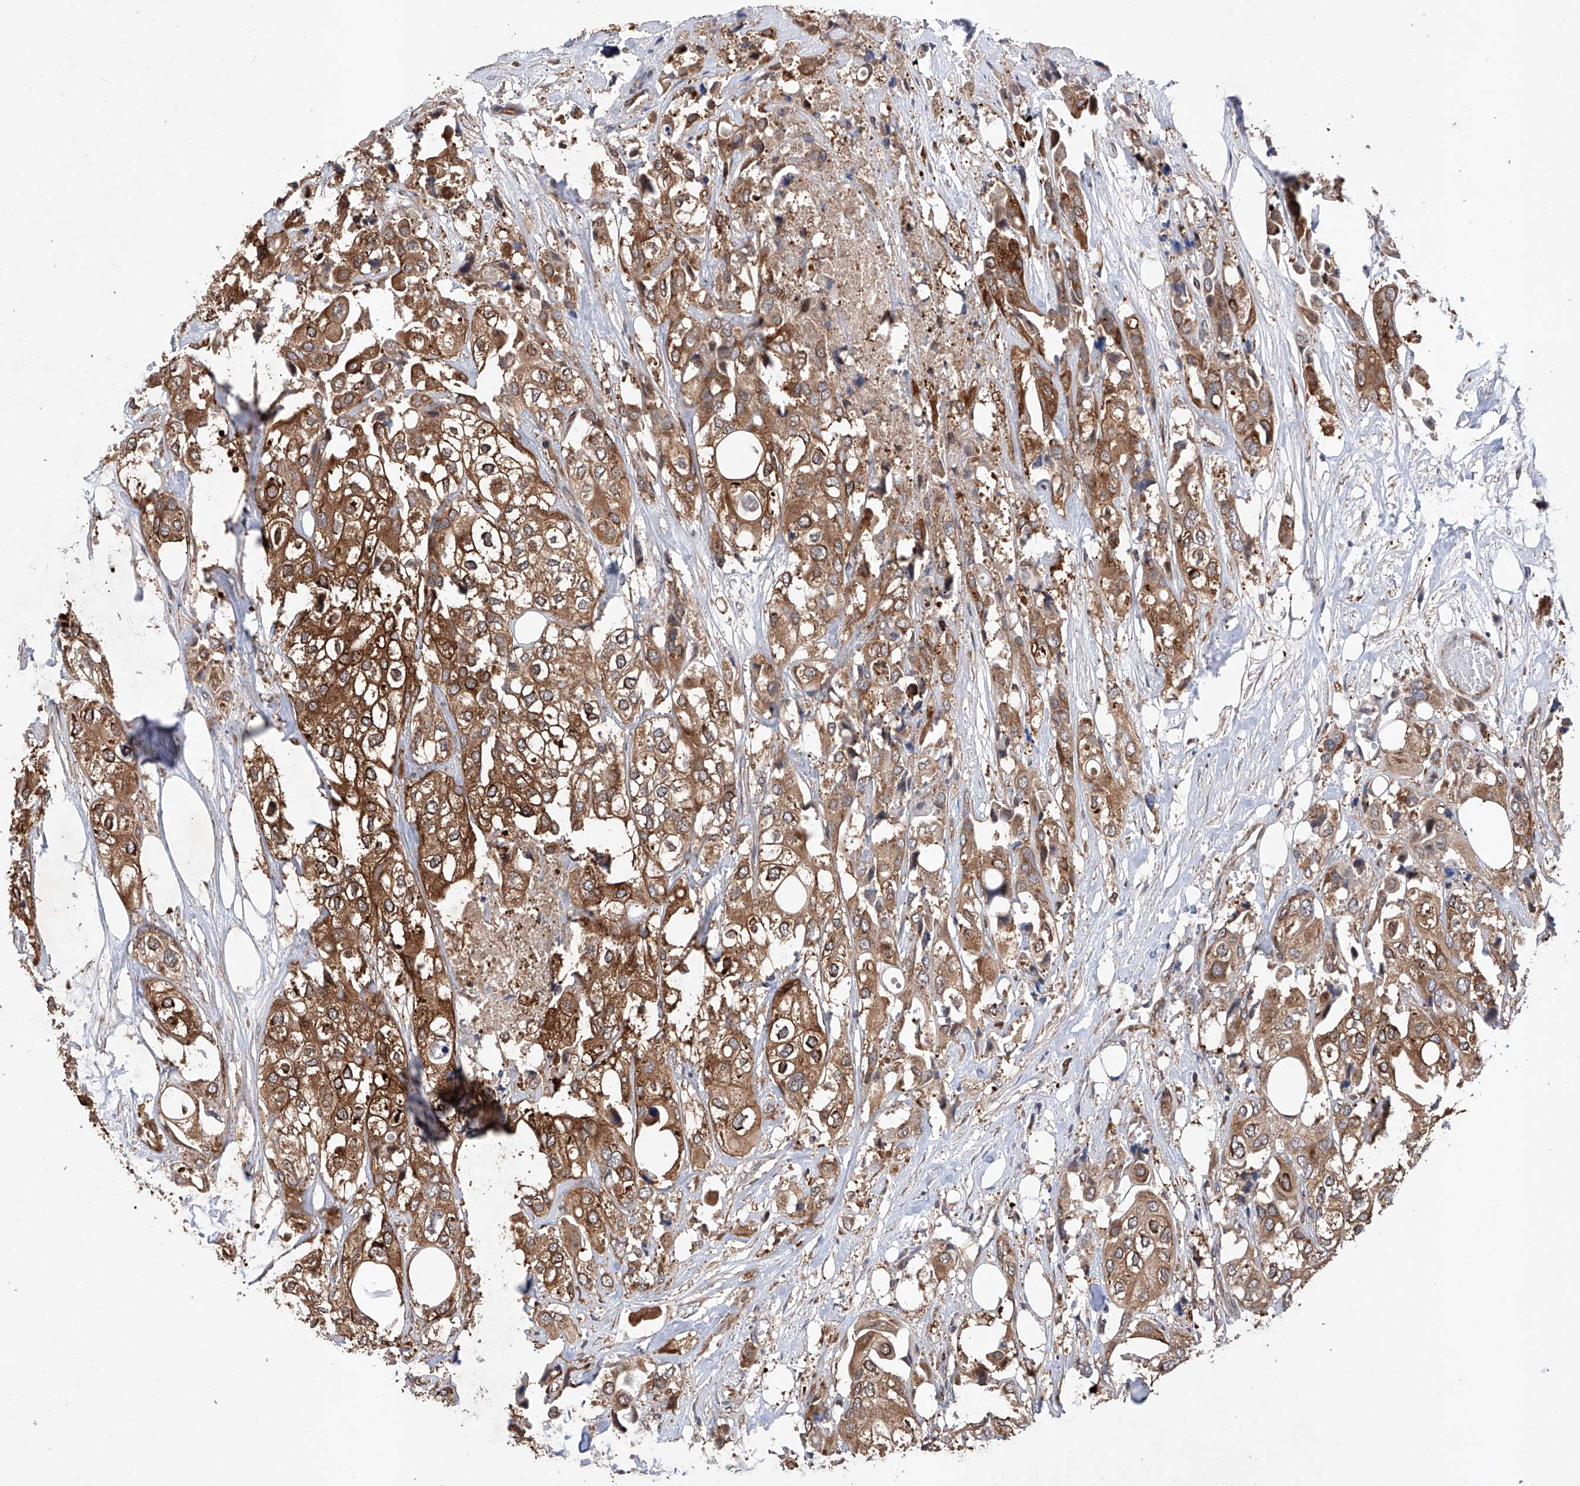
{"staining": {"intensity": "strong", "quantity": ">75%", "location": "cytoplasmic/membranous"}, "tissue": "urothelial cancer", "cell_type": "Tumor cells", "image_type": "cancer", "snomed": [{"axis": "morphology", "description": "Urothelial carcinoma, High grade"}, {"axis": "topography", "description": "Urinary bladder"}], "caption": "IHC image of neoplastic tissue: urothelial cancer stained using immunohistochemistry (IHC) displays high levels of strong protein expression localized specifically in the cytoplasmic/membranous of tumor cells, appearing as a cytoplasmic/membranous brown color.", "gene": "TIMM23", "patient": {"sex": "male", "age": 64}}